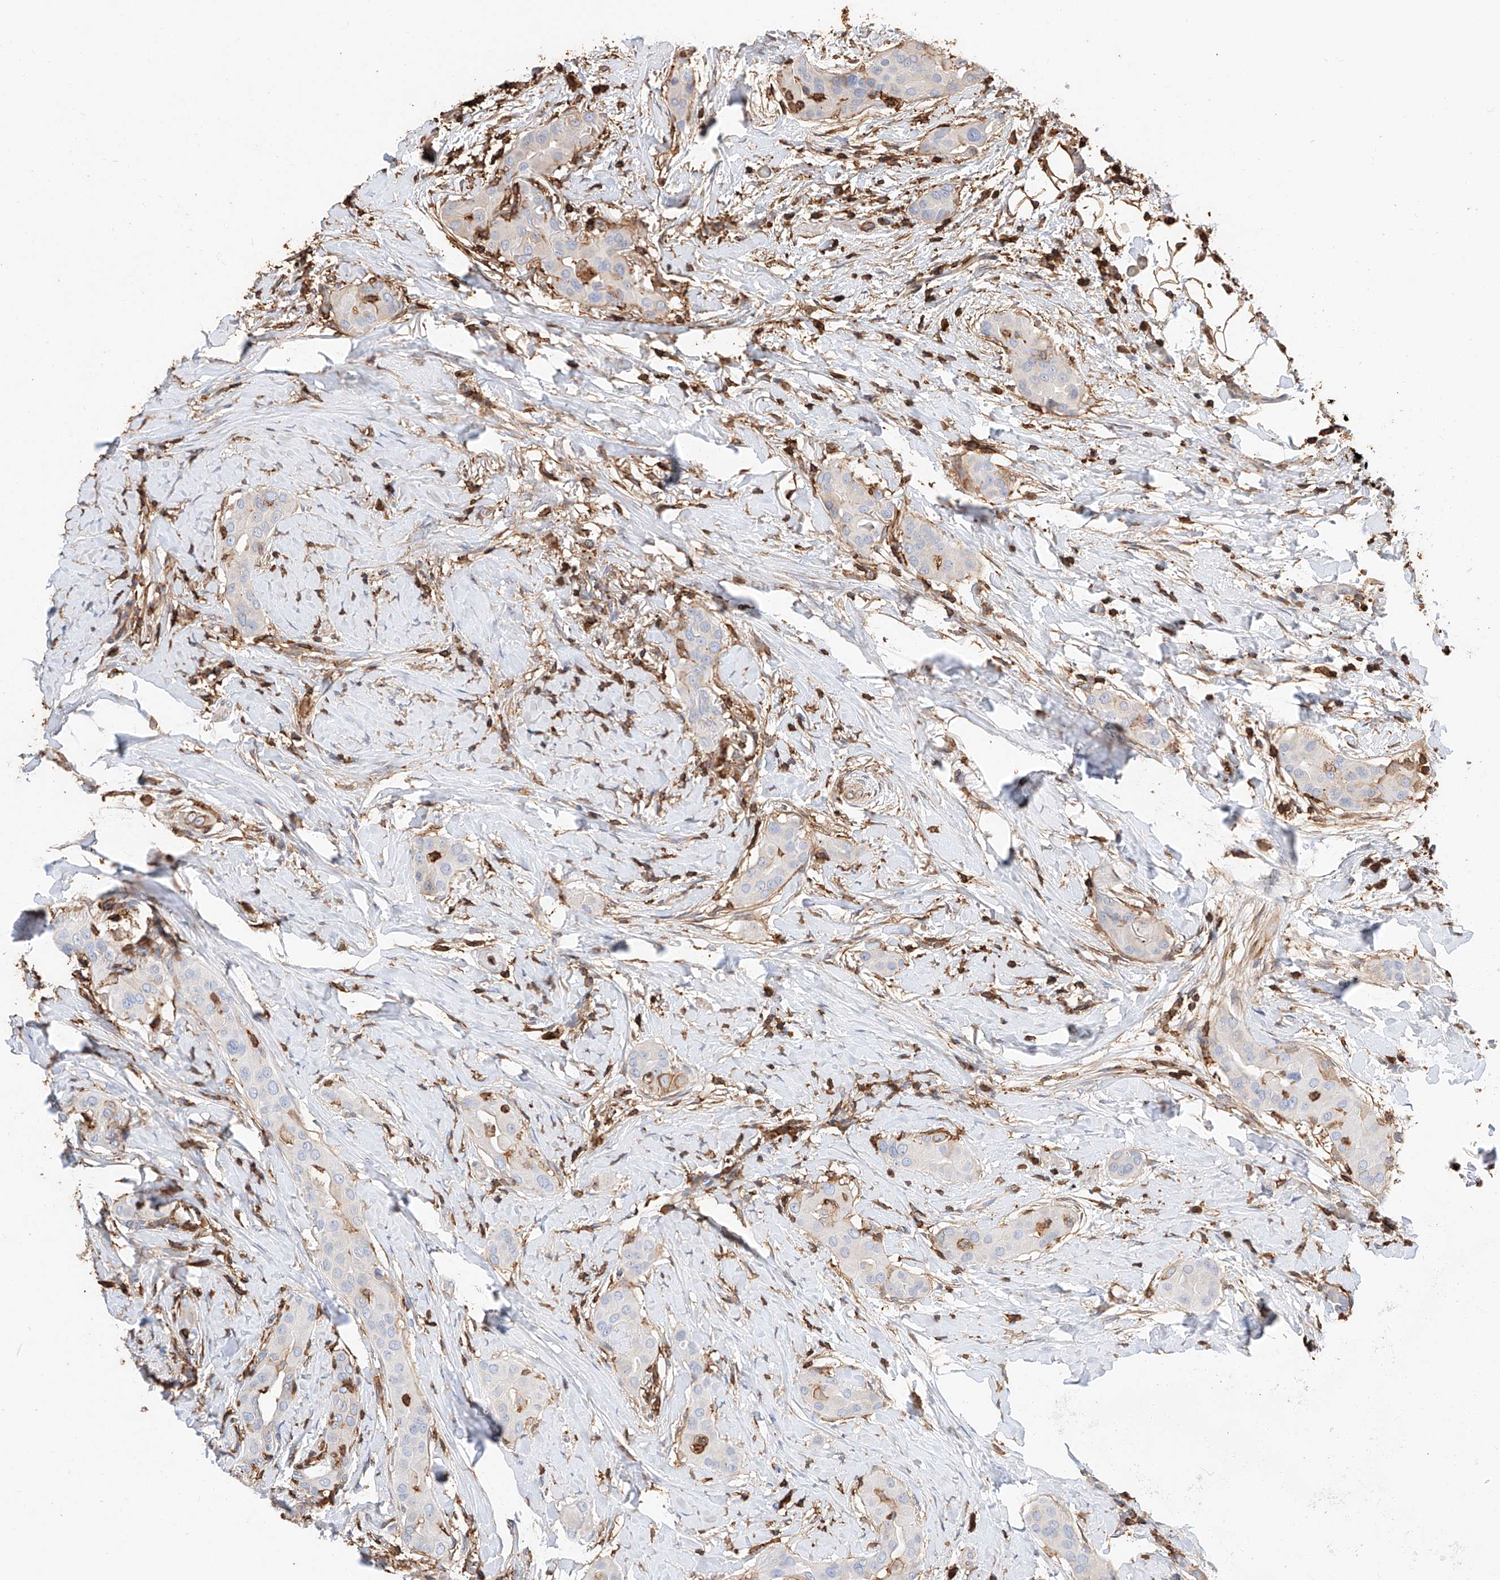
{"staining": {"intensity": "negative", "quantity": "none", "location": "none"}, "tissue": "thyroid cancer", "cell_type": "Tumor cells", "image_type": "cancer", "snomed": [{"axis": "morphology", "description": "Papillary adenocarcinoma, NOS"}, {"axis": "topography", "description": "Thyroid gland"}], "caption": "Thyroid cancer stained for a protein using immunohistochemistry reveals no positivity tumor cells.", "gene": "WFS1", "patient": {"sex": "male", "age": 33}}